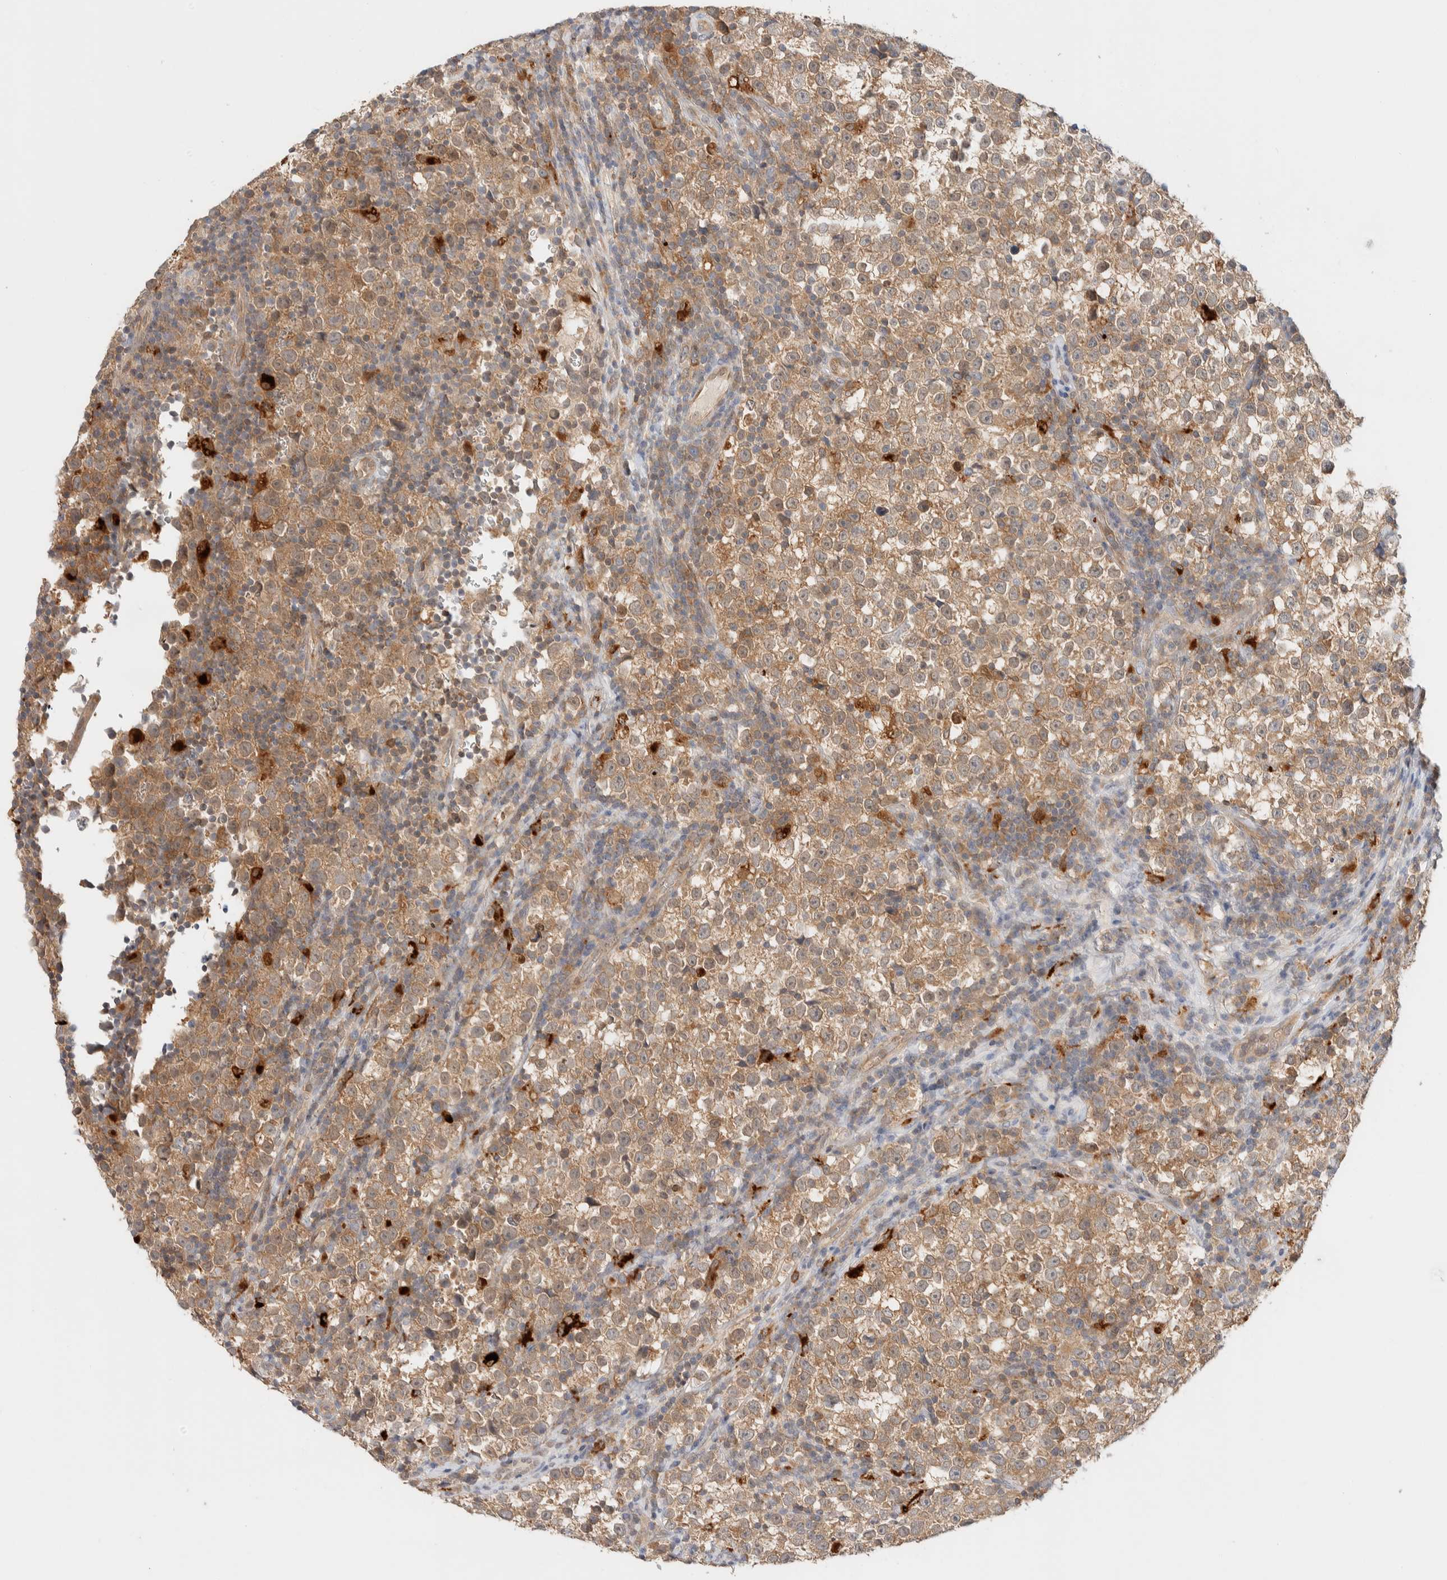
{"staining": {"intensity": "moderate", "quantity": ">75%", "location": "cytoplasmic/membranous"}, "tissue": "testis cancer", "cell_type": "Tumor cells", "image_type": "cancer", "snomed": [{"axis": "morphology", "description": "Normal tissue, NOS"}, {"axis": "morphology", "description": "Seminoma, NOS"}, {"axis": "topography", "description": "Testis"}], "caption": "Immunohistochemistry micrograph of neoplastic tissue: human seminoma (testis) stained using immunohistochemistry (IHC) exhibits medium levels of moderate protein expression localized specifically in the cytoplasmic/membranous of tumor cells, appearing as a cytoplasmic/membranous brown color.", "gene": "GCLM", "patient": {"sex": "male", "age": 43}}